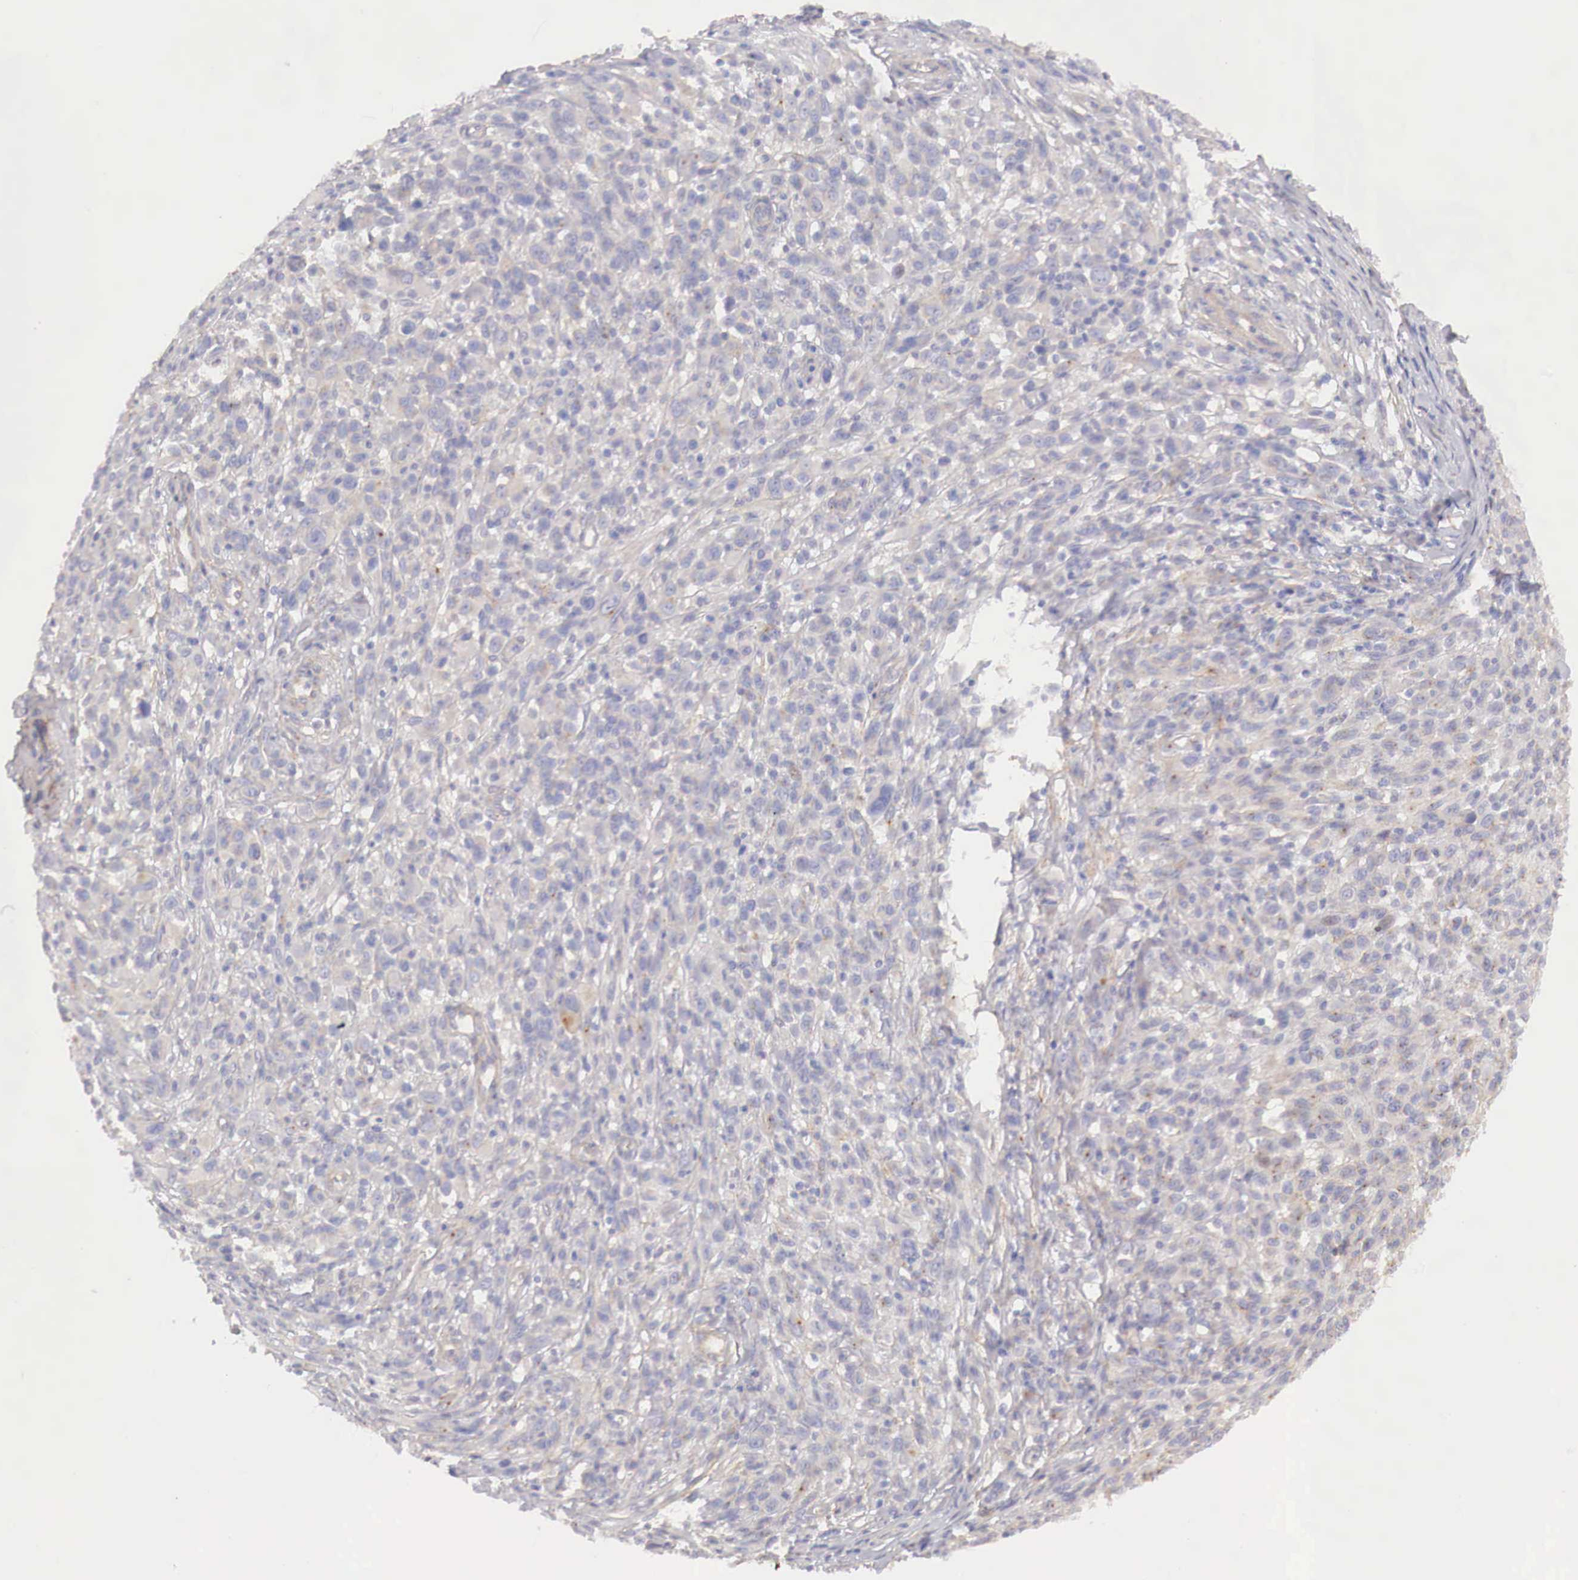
{"staining": {"intensity": "negative", "quantity": "none", "location": "none"}, "tissue": "melanoma", "cell_type": "Tumor cells", "image_type": "cancer", "snomed": [{"axis": "morphology", "description": "Malignant melanoma, NOS"}, {"axis": "topography", "description": "Skin"}], "caption": "Human malignant melanoma stained for a protein using immunohistochemistry displays no expression in tumor cells.", "gene": "KLHDC7B", "patient": {"sex": "male", "age": 51}}